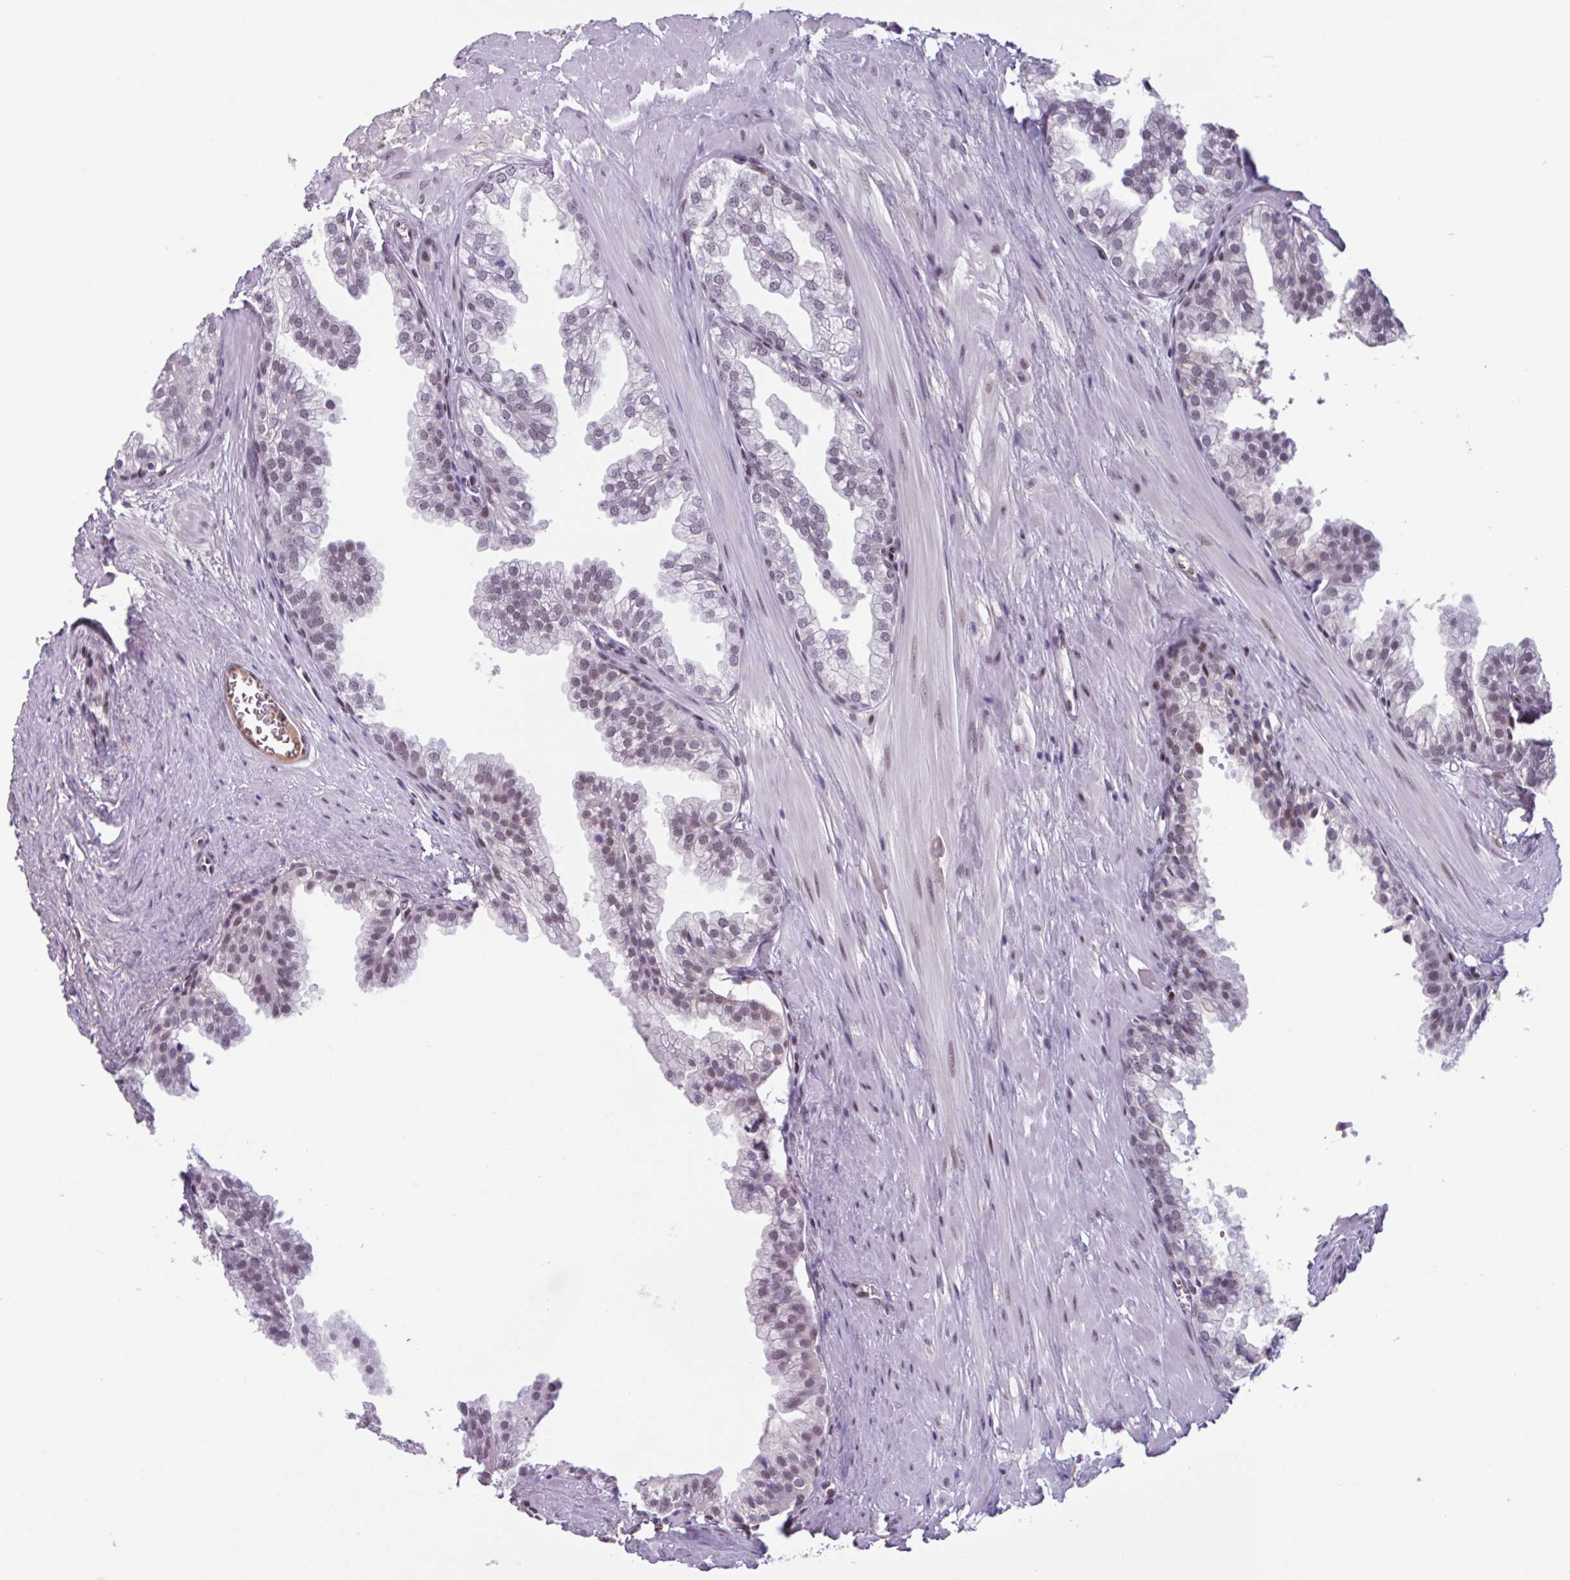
{"staining": {"intensity": "weak", "quantity": "25%-75%", "location": "nuclear"}, "tissue": "prostate", "cell_type": "Glandular cells", "image_type": "normal", "snomed": [{"axis": "morphology", "description": "Normal tissue, NOS"}, {"axis": "topography", "description": "Prostate"}, {"axis": "topography", "description": "Peripheral nerve tissue"}], "caption": "Glandular cells exhibit low levels of weak nuclear staining in about 25%-75% of cells in normal human prostate. (IHC, brightfield microscopy, high magnification).", "gene": "ZNF575", "patient": {"sex": "male", "age": 55}}